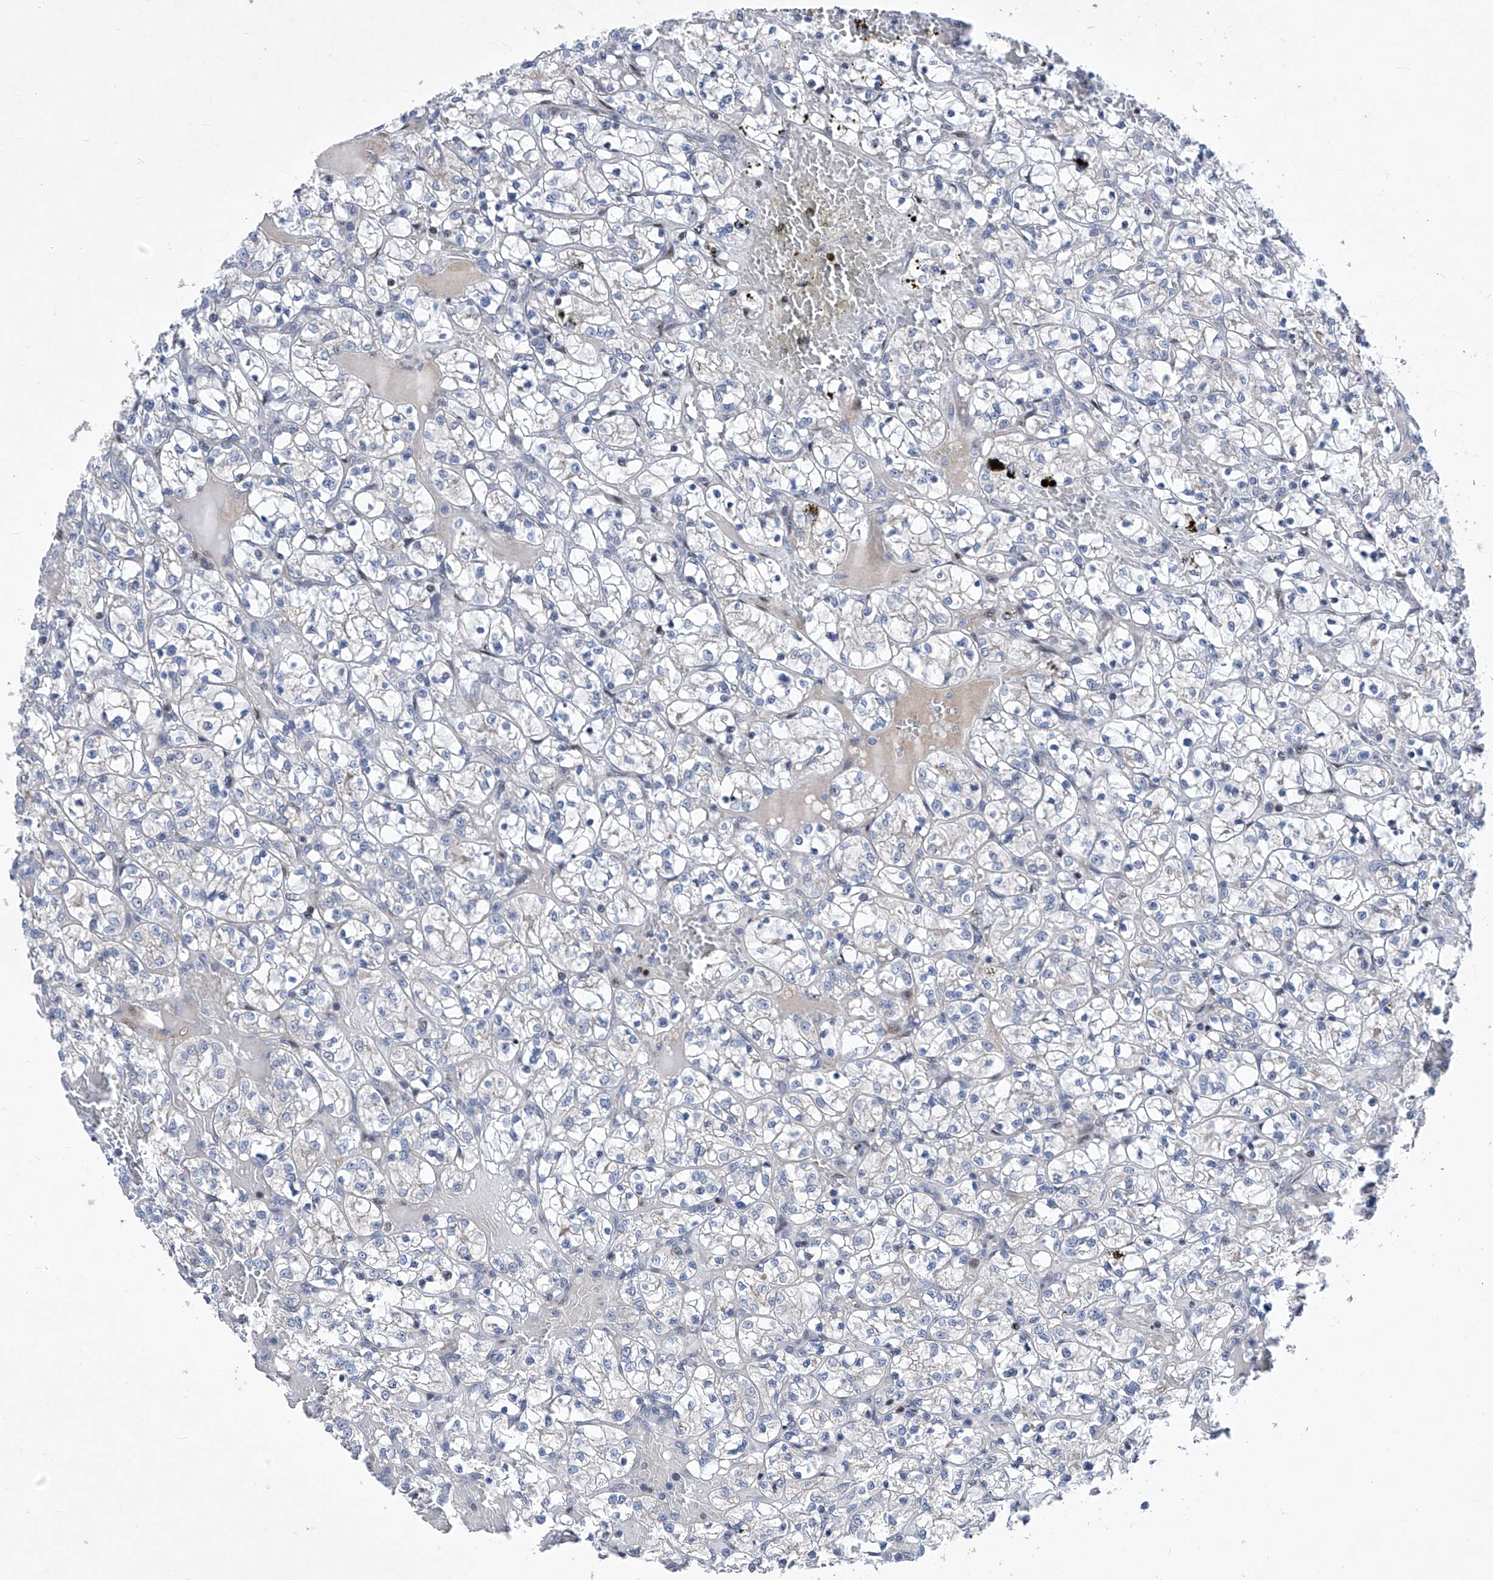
{"staining": {"intensity": "negative", "quantity": "none", "location": "none"}, "tissue": "renal cancer", "cell_type": "Tumor cells", "image_type": "cancer", "snomed": [{"axis": "morphology", "description": "Adenocarcinoma, NOS"}, {"axis": "topography", "description": "Kidney"}], "caption": "DAB immunohistochemical staining of human adenocarcinoma (renal) displays no significant expression in tumor cells.", "gene": "NUFIP1", "patient": {"sex": "female", "age": 69}}